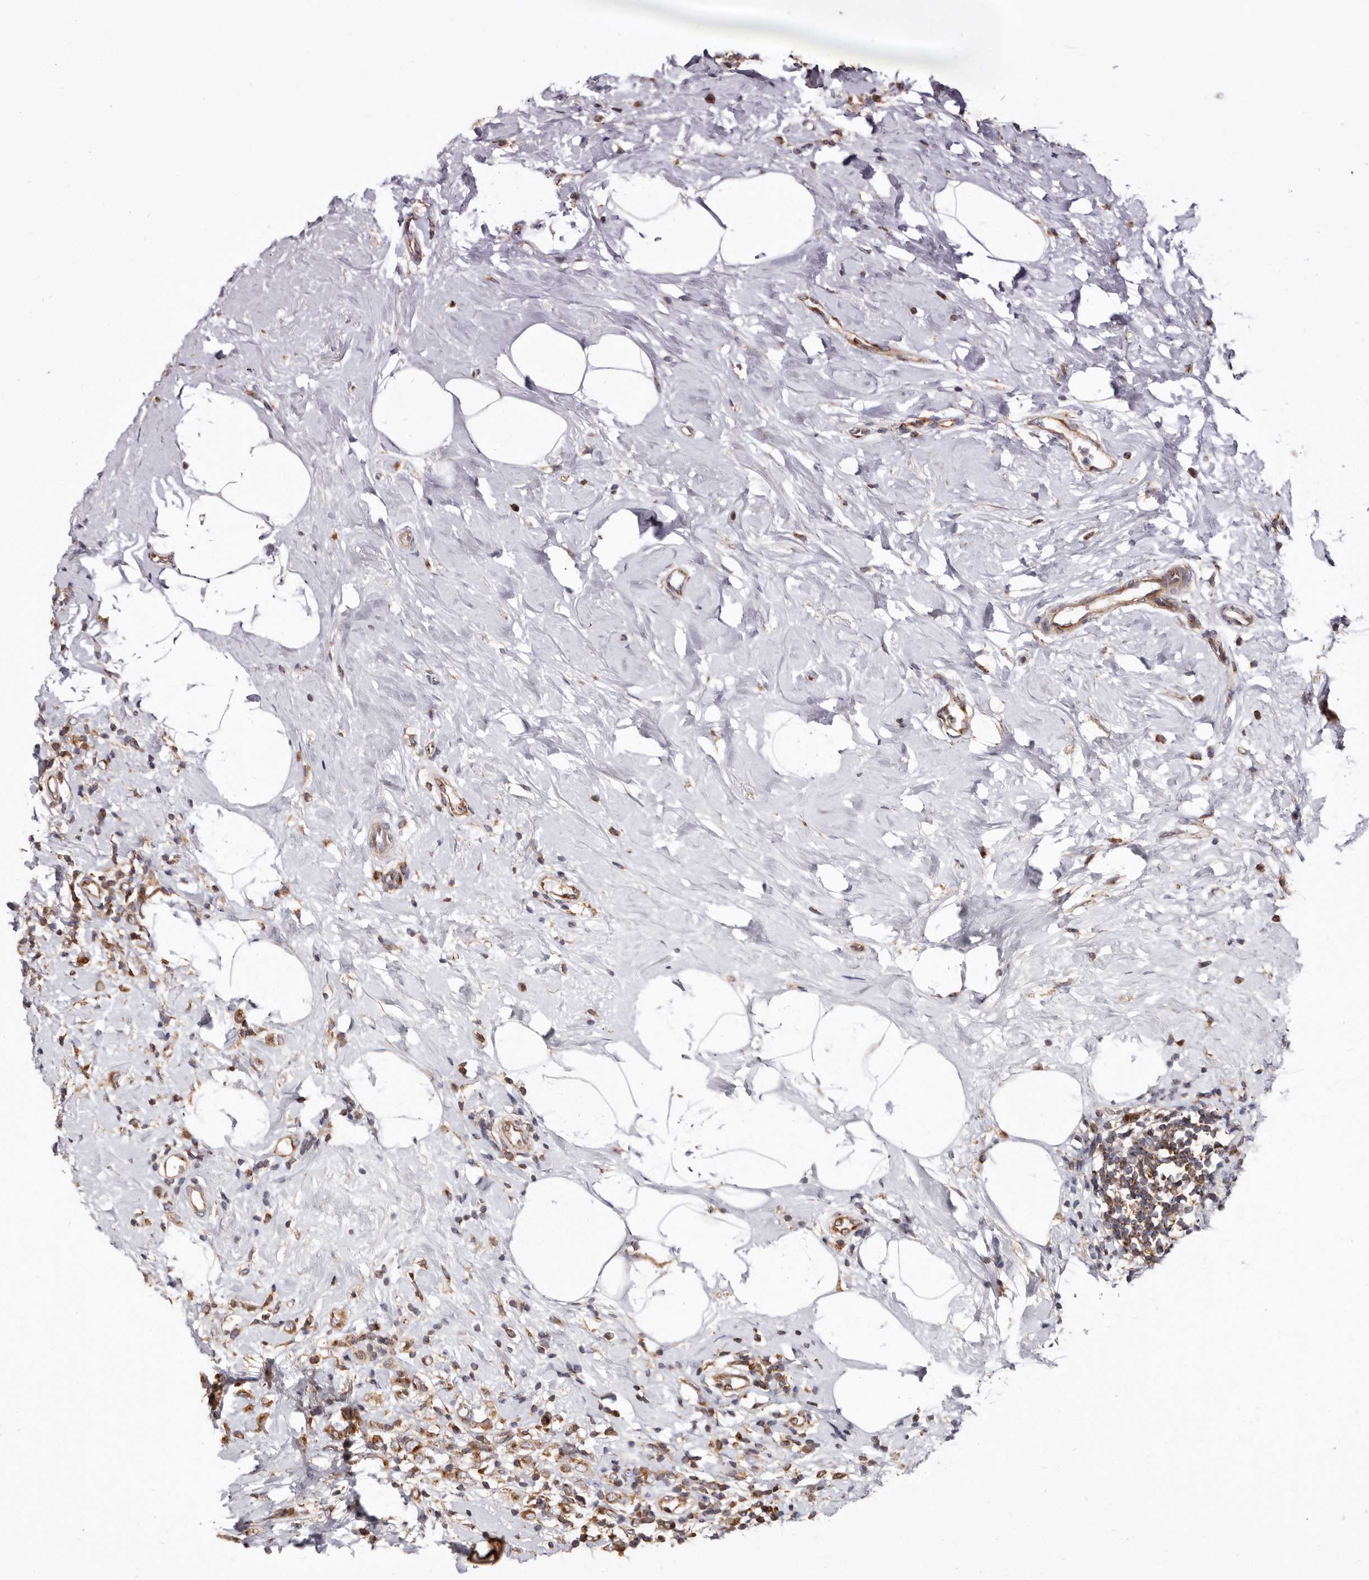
{"staining": {"intensity": "weak", "quantity": ">75%", "location": "cytoplasmic/membranous"}, "tissue": "breast cancer", "cell_type": "Tumor cells", "image_type": "cancer", "snomed": [{"axis": "morphology", "description": "Lobular carcinoma"}, {"axis": "topography", "description": "Breast"}], "caption": "An image of breast cancer stained for a protein displays weak cytoplasmic/membranous brown staining in tumor cells.", "gene": "COQ8B", "patient": {"sex": "female", "age": 47}}